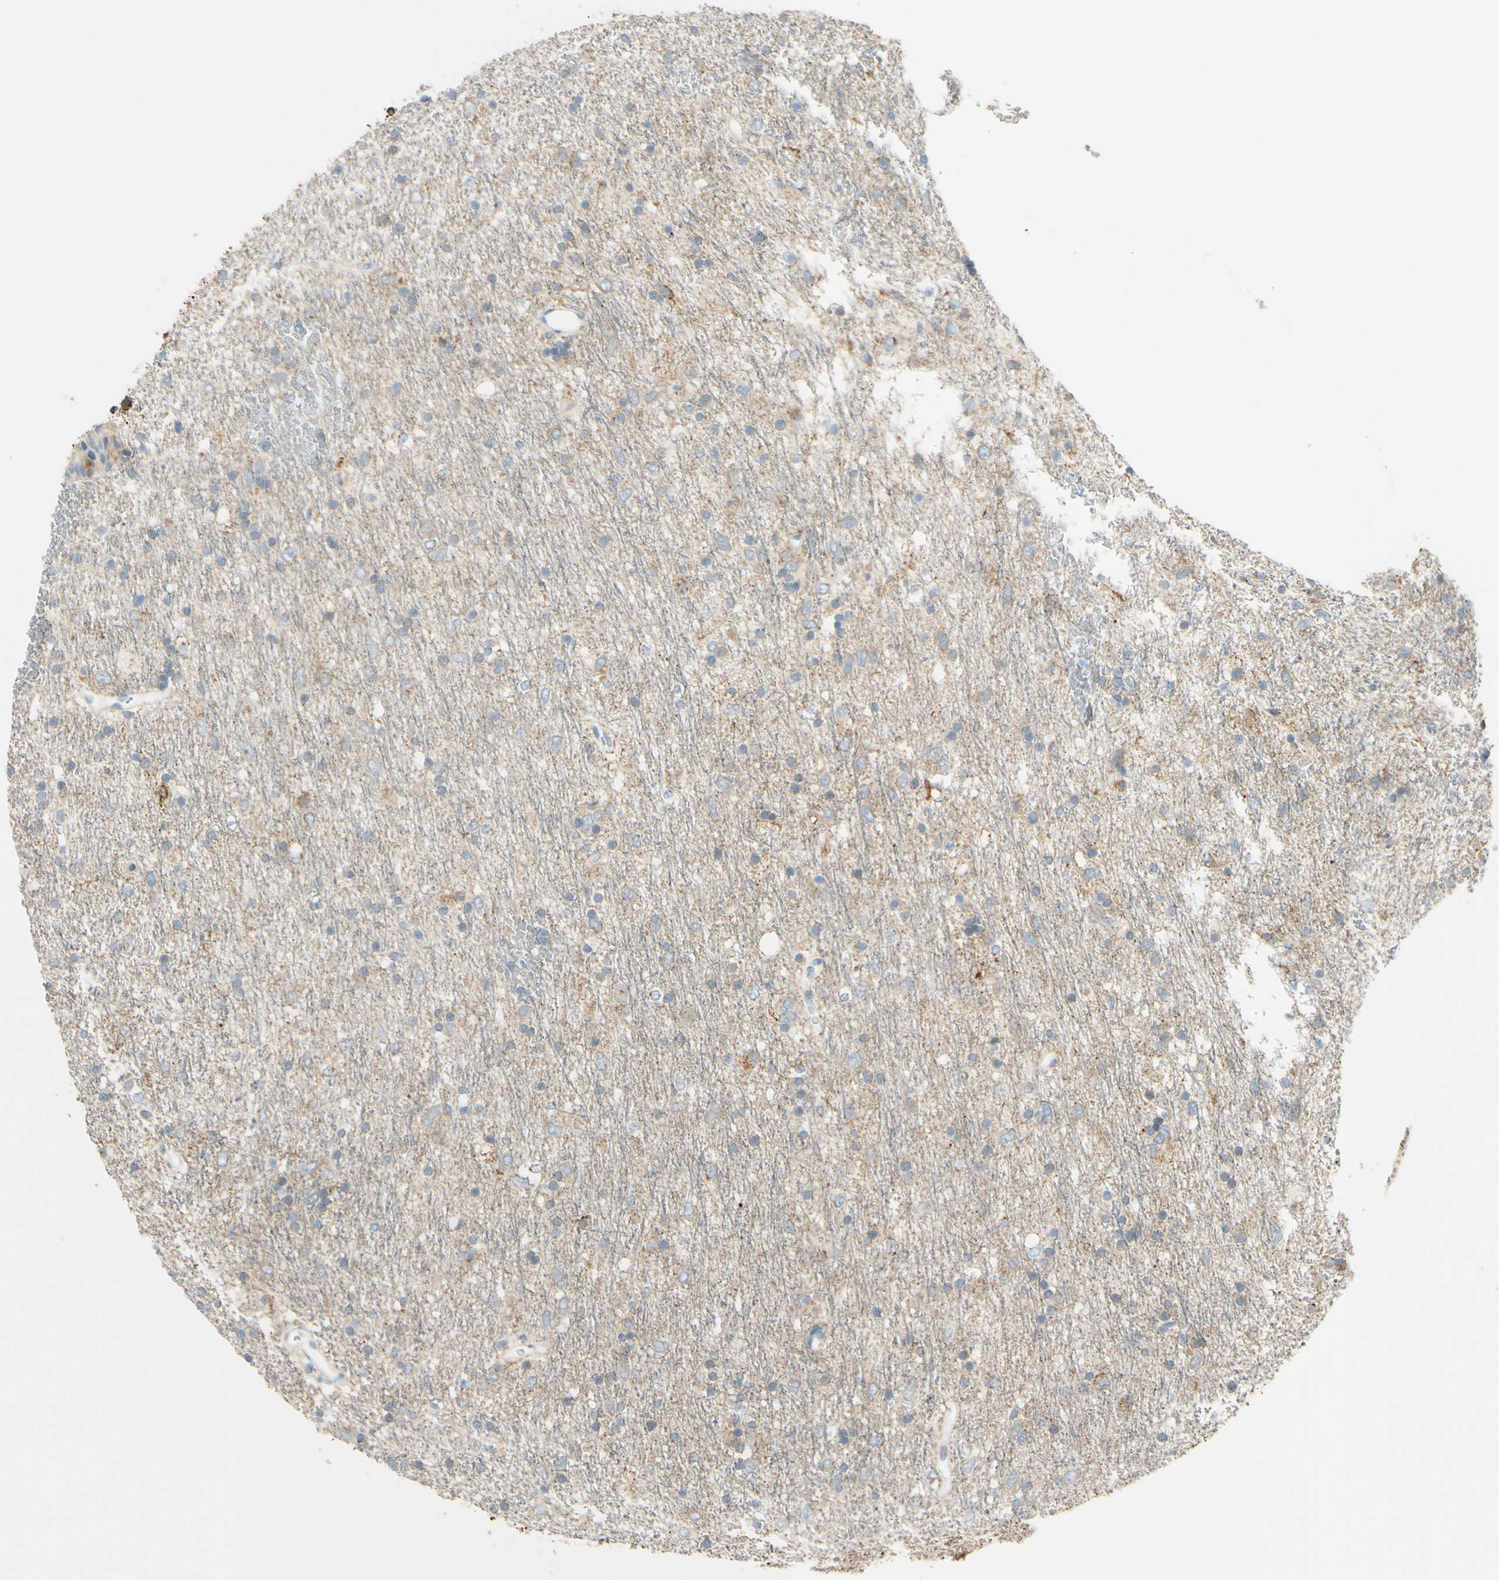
{"staining": {"intensity": "moderate", "quantity": "<25%", "location": "cytoplasmic/membranous"}, "tissue": "glioma", "cell_type": "Tumor cells", "image_type": "cancer", "snomed": [{"axis": "morphology", "description": "Glioma, malignant, Low grade"}, {"axis": "topography", "description": "Brain"}], "caption": "A micrograph of glioma stained for a protein demonstrates moderate cytoplasmic/membranous brown staining in tumor cells. (DAB = brown stain, brightfield microscopy at high magnification).", "gene": "GALNT5", "patient": {"sex": "male", "age": 77}}